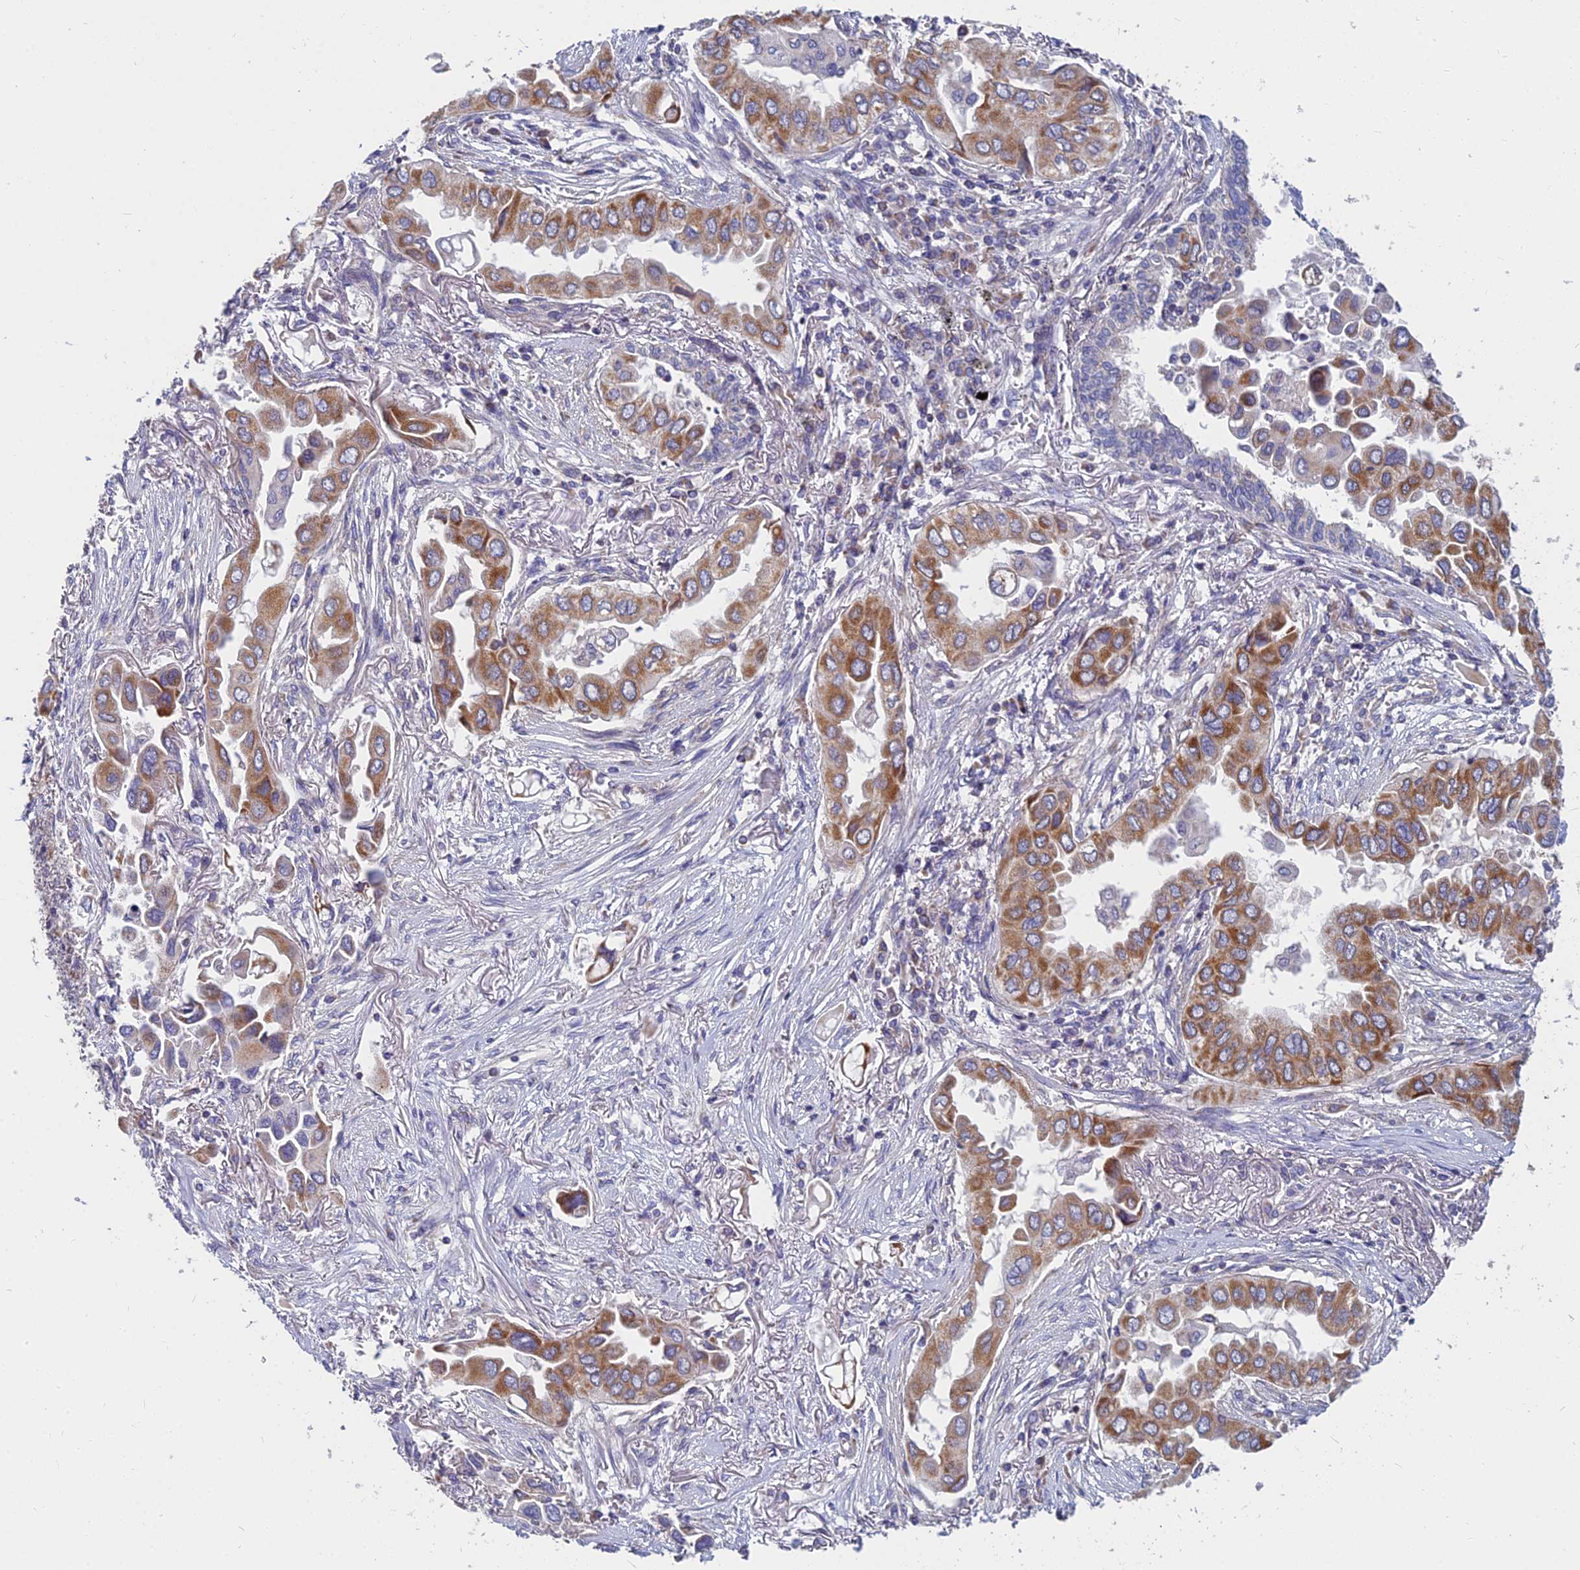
{"staining": {"intensity": "moderate", "quantity": ">75%", "location": "cytoplasmic/membranous"}, "tissue": "lung cancer", "cell_type": "Tumor cells", "image_type": "cancer", "snomed": [{"axis": "morphology", "description": "Adenocarcinoma, NOS"}, {"axis": "topography", "description": "Lung"}], "caption": "Immunohistochemical staining of adenocarcinoma (lung) shows medium levels of moderate cytoplasmic/membranous protein expression in approximately >75% of tumor cells.", "gene": "COX20", "patient": {"sex": "female", "age": 76}}